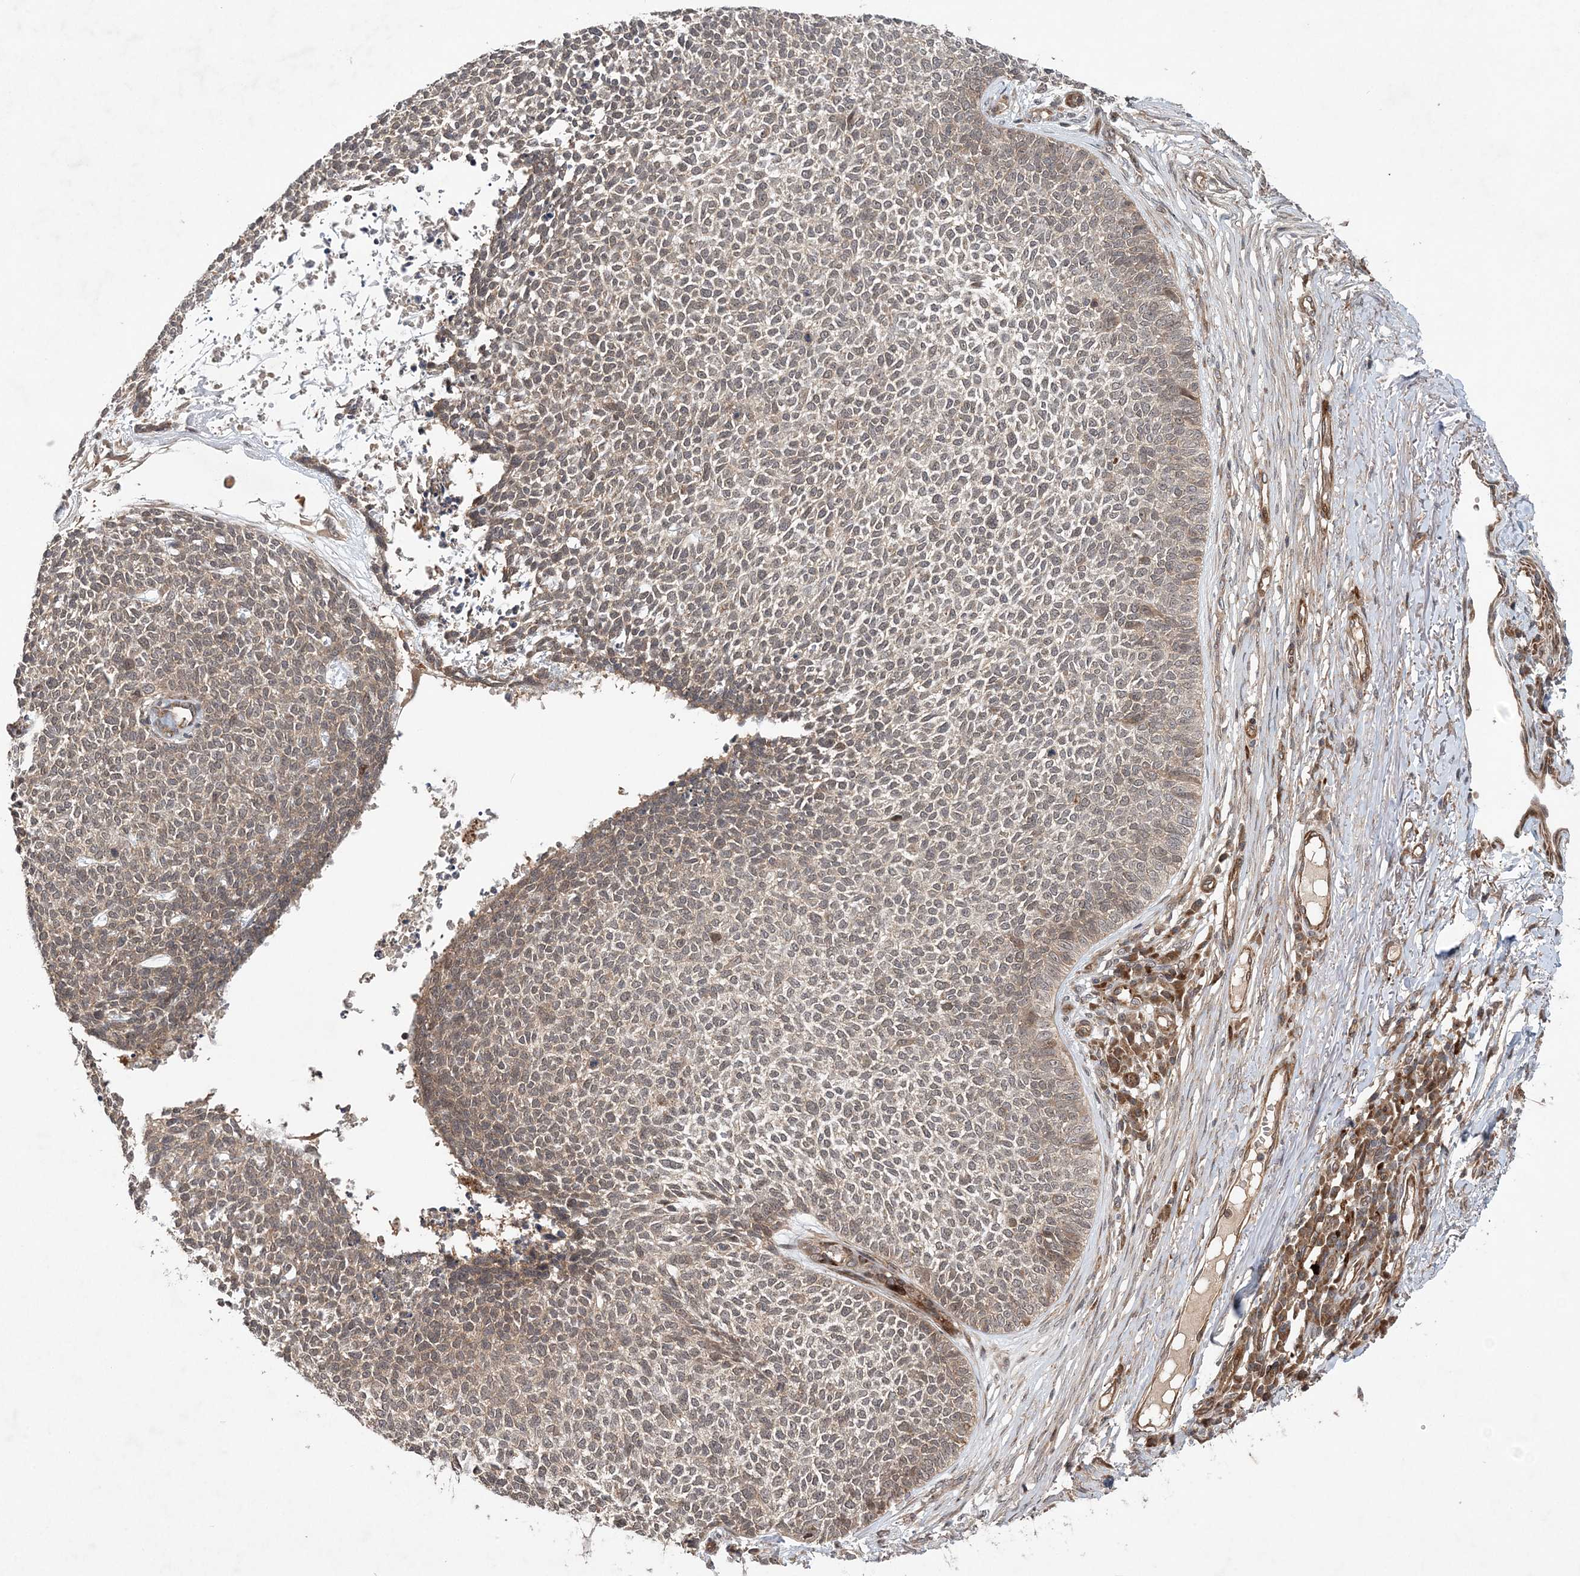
{"staining": {"intensity": "weak", "quantity": "<25%", "location": "cytoplasmic/membranous"}, "tissue": "skin cancer", "cell_type": "Tumor cells", "image_type": "cancer", "snomed": [{"axis": "morphology", "description": "Basal cell carcinoma"}, {"axis": "topography", "description": "Skin"}], "caption": "Immunohistochemistry (IHC) of basal cell carcinoma (skin) shows no expression in tumor cells.", "gene": "UBTD2", "patient": {"sex": "female", "age": 84}}